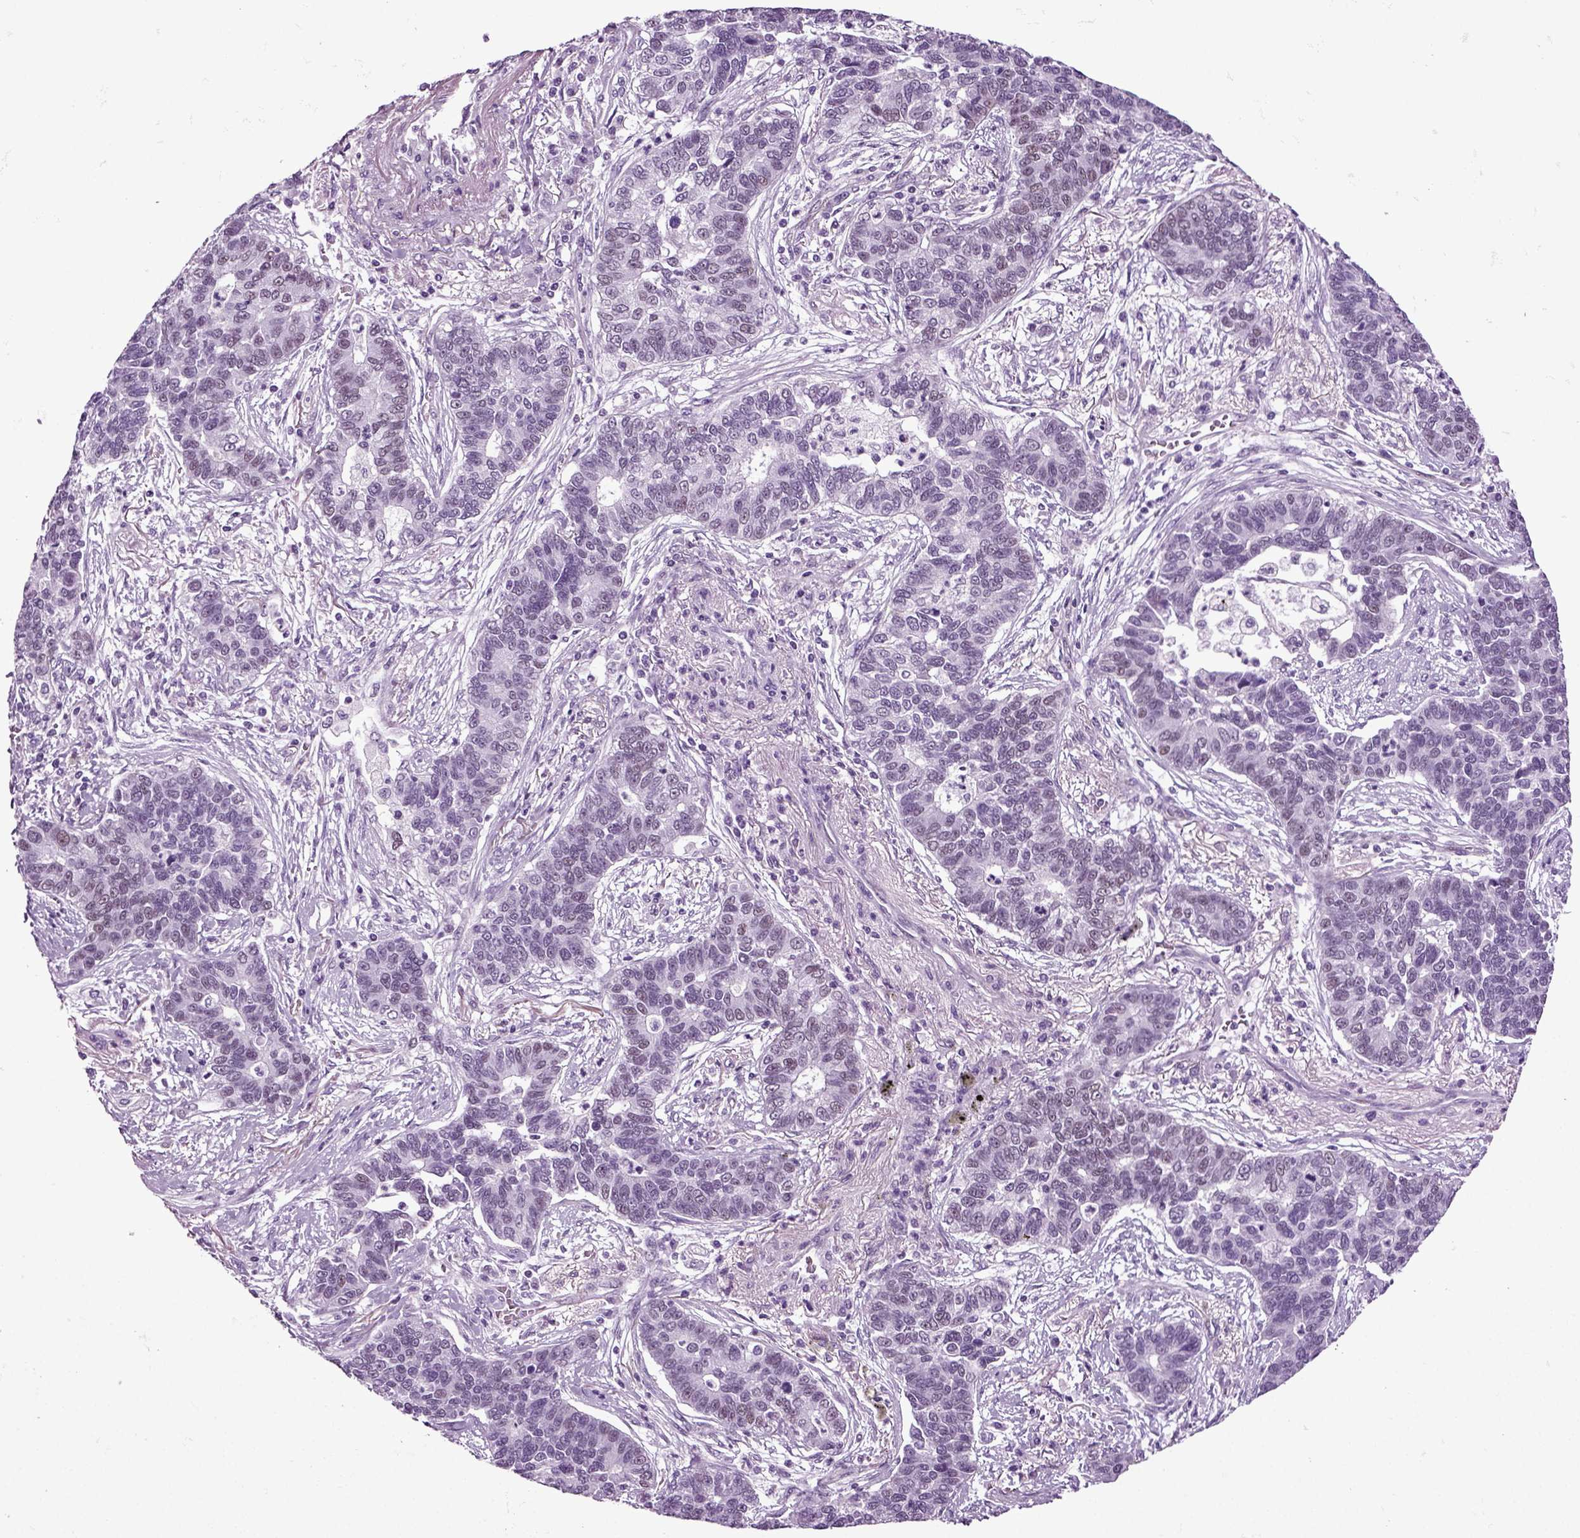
{"staining": {"intensity": "negative", "quantity": "none", "location": "none"}, "tissue": "lung cancer", "cell_type": "Tumor cells", "image_type": "cancer", "snomed": [{"axis": "morphology", "description": "Adenocarcinoma, NOS"}, {"axis": "topography", "description": "Lung"}], "caption": "High power microscopy image of an IHC histopathology image of lung cancer (adenocarcinoma), revealing no significant positivity in tumor cells. (Brightfield microscopy of DAB IHC at high magnification).", "gene": "RFX3", "patient": {"sex": "female", "age": 57}}